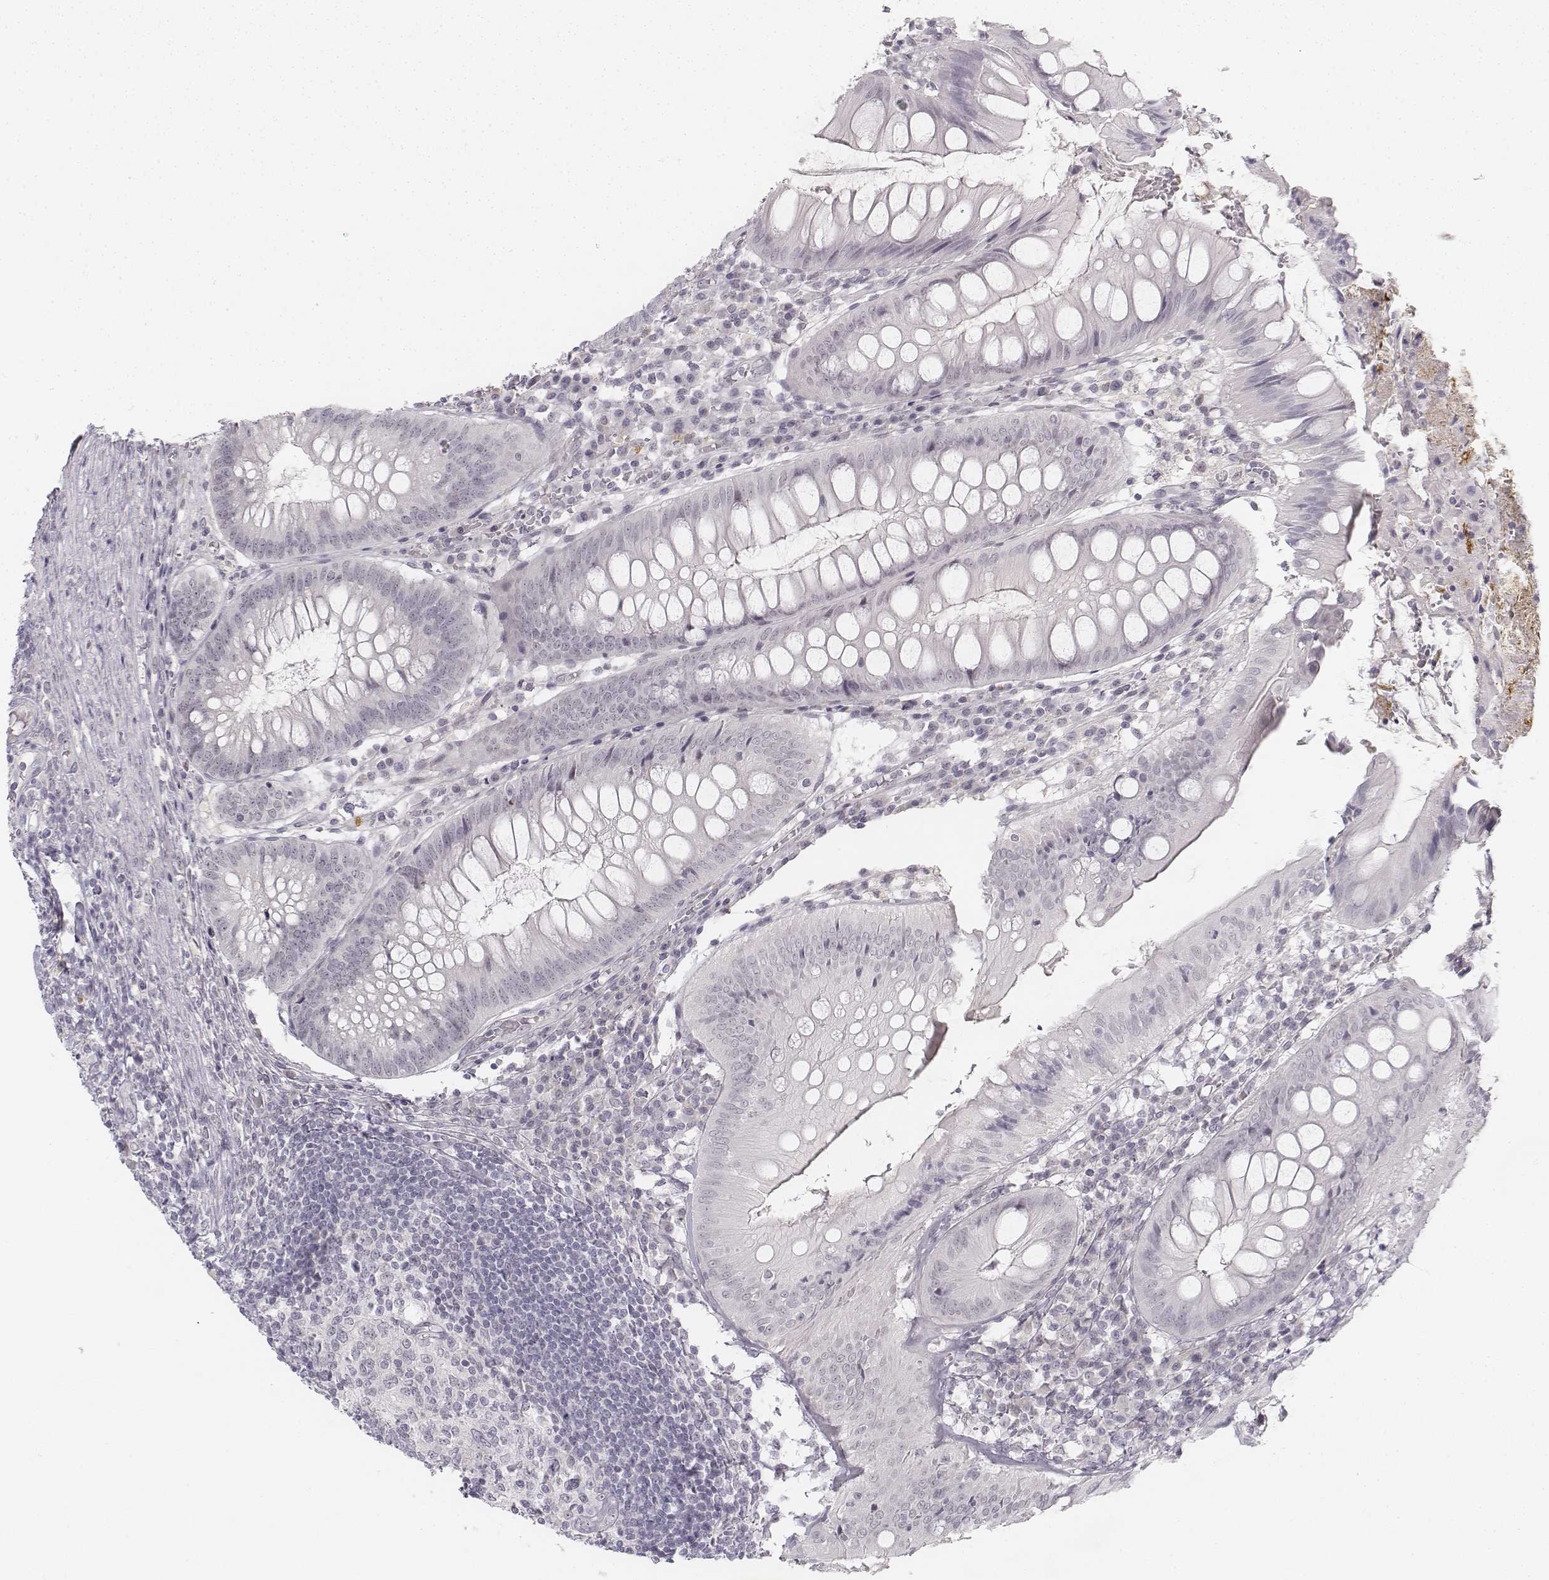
{"staining": {"intensity": "negative", "quantity": "none", "location": "none"}, "tissue": "appendix", "cell_type": "Glandular cells", "image_type": "normal", "snomed": [{"axis": "morphology", "description": "Normal tissue, NOS"}, {"axis": "morphology", "description": "Inflammation, NOS"}, {"axis": "topography", "description": "Appendix"}], "caption": "Immunohistochemistry of normal appendix demonstrates no positivity in glandular cells. (Stains: DAB immunohistochemistry with hematoxylin counter stain, Microscopy: brightfield microscopy at high magnification).", "gene": "KRT84", "patient": {"sex": "male", "age": 16}}